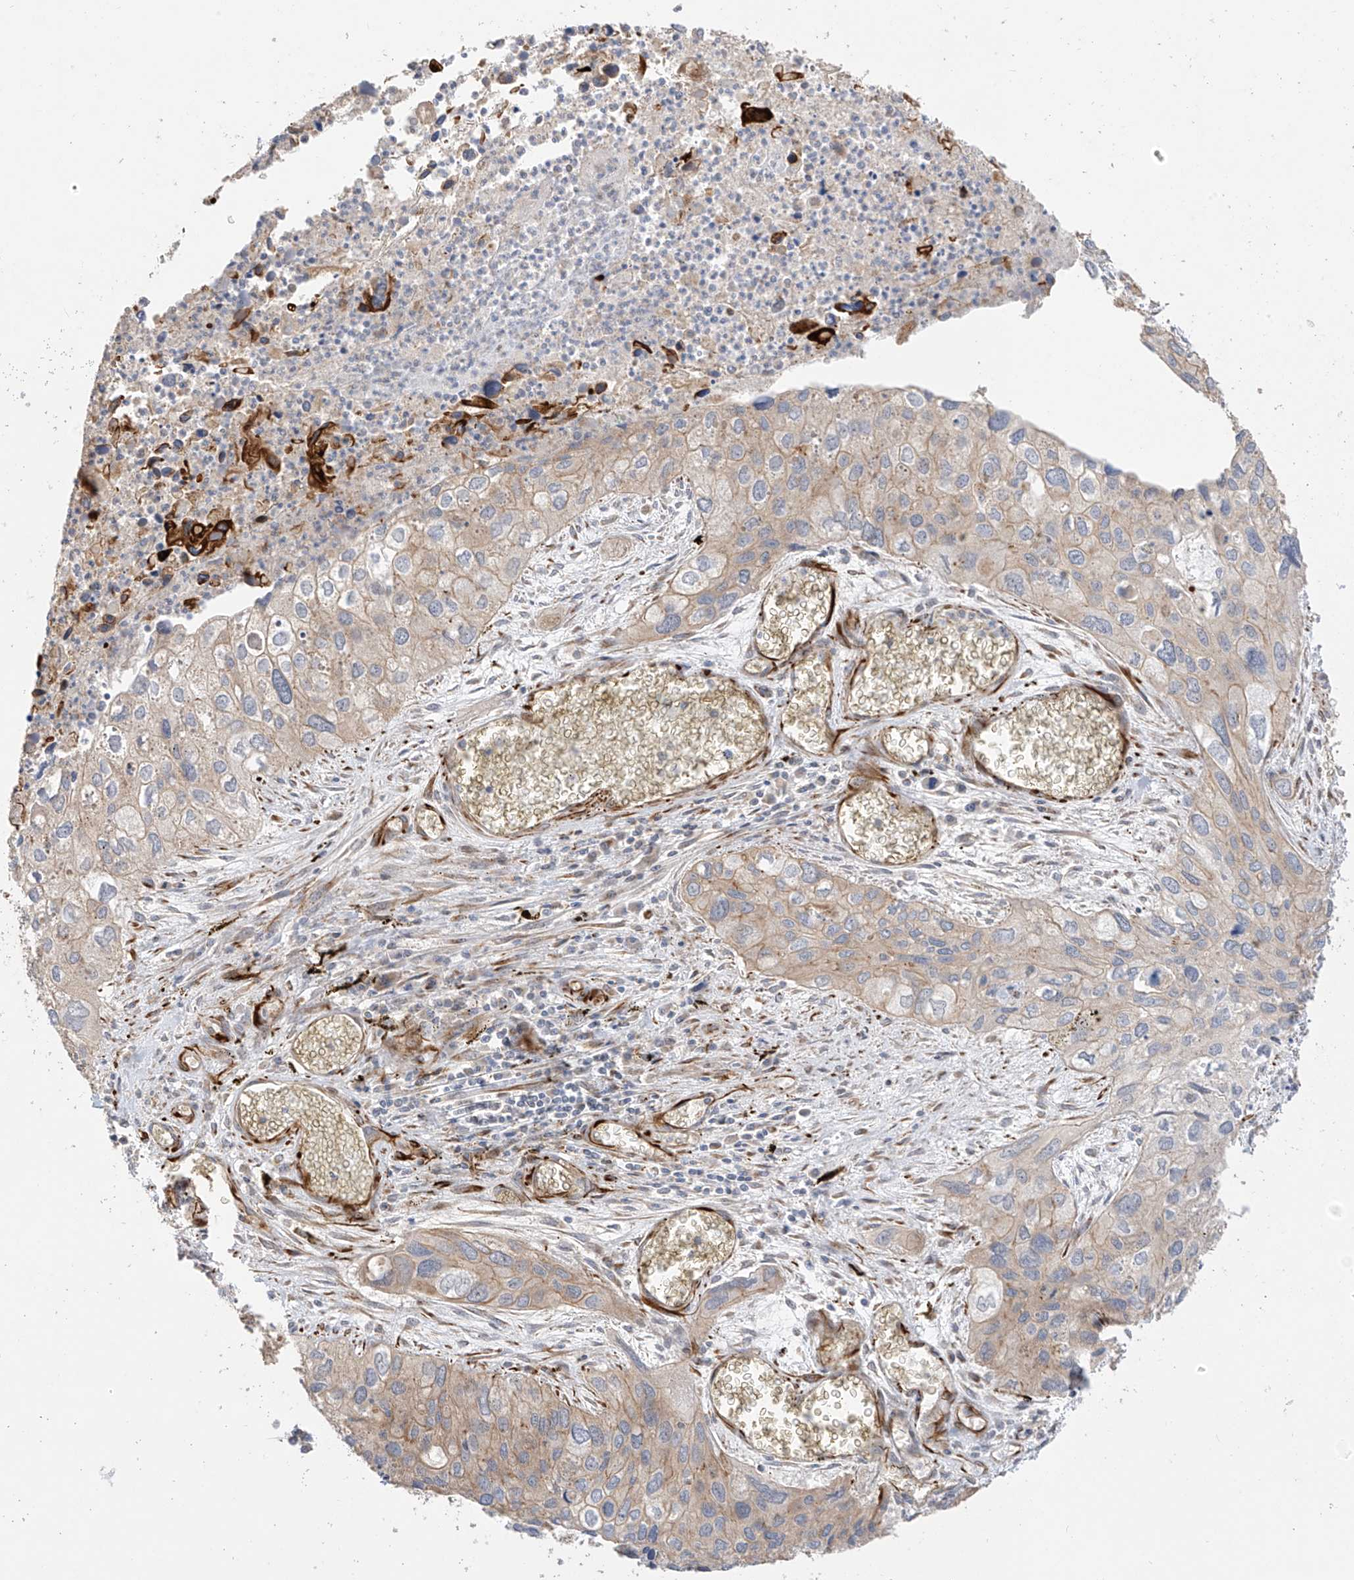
{"staining": {"intensity": "weak", "quantity": "25%-75%", "location": "cytoplasmic/membranous"}, "tissue": "cervical cancer", "cell_type": "Tumor cells", "image_type": "cancer", "snomed": [{"axis": "morphology", "description": "Squamous cell carcinoma, NOS"}, {"axis": "topography", "description": "Cervix"}], "caption": "Human cervical cancer stained with a protein marker displays weak staining in tumor cells.", "gene": "DCDC2", "patient": {"sex": "female", "age": 55}}